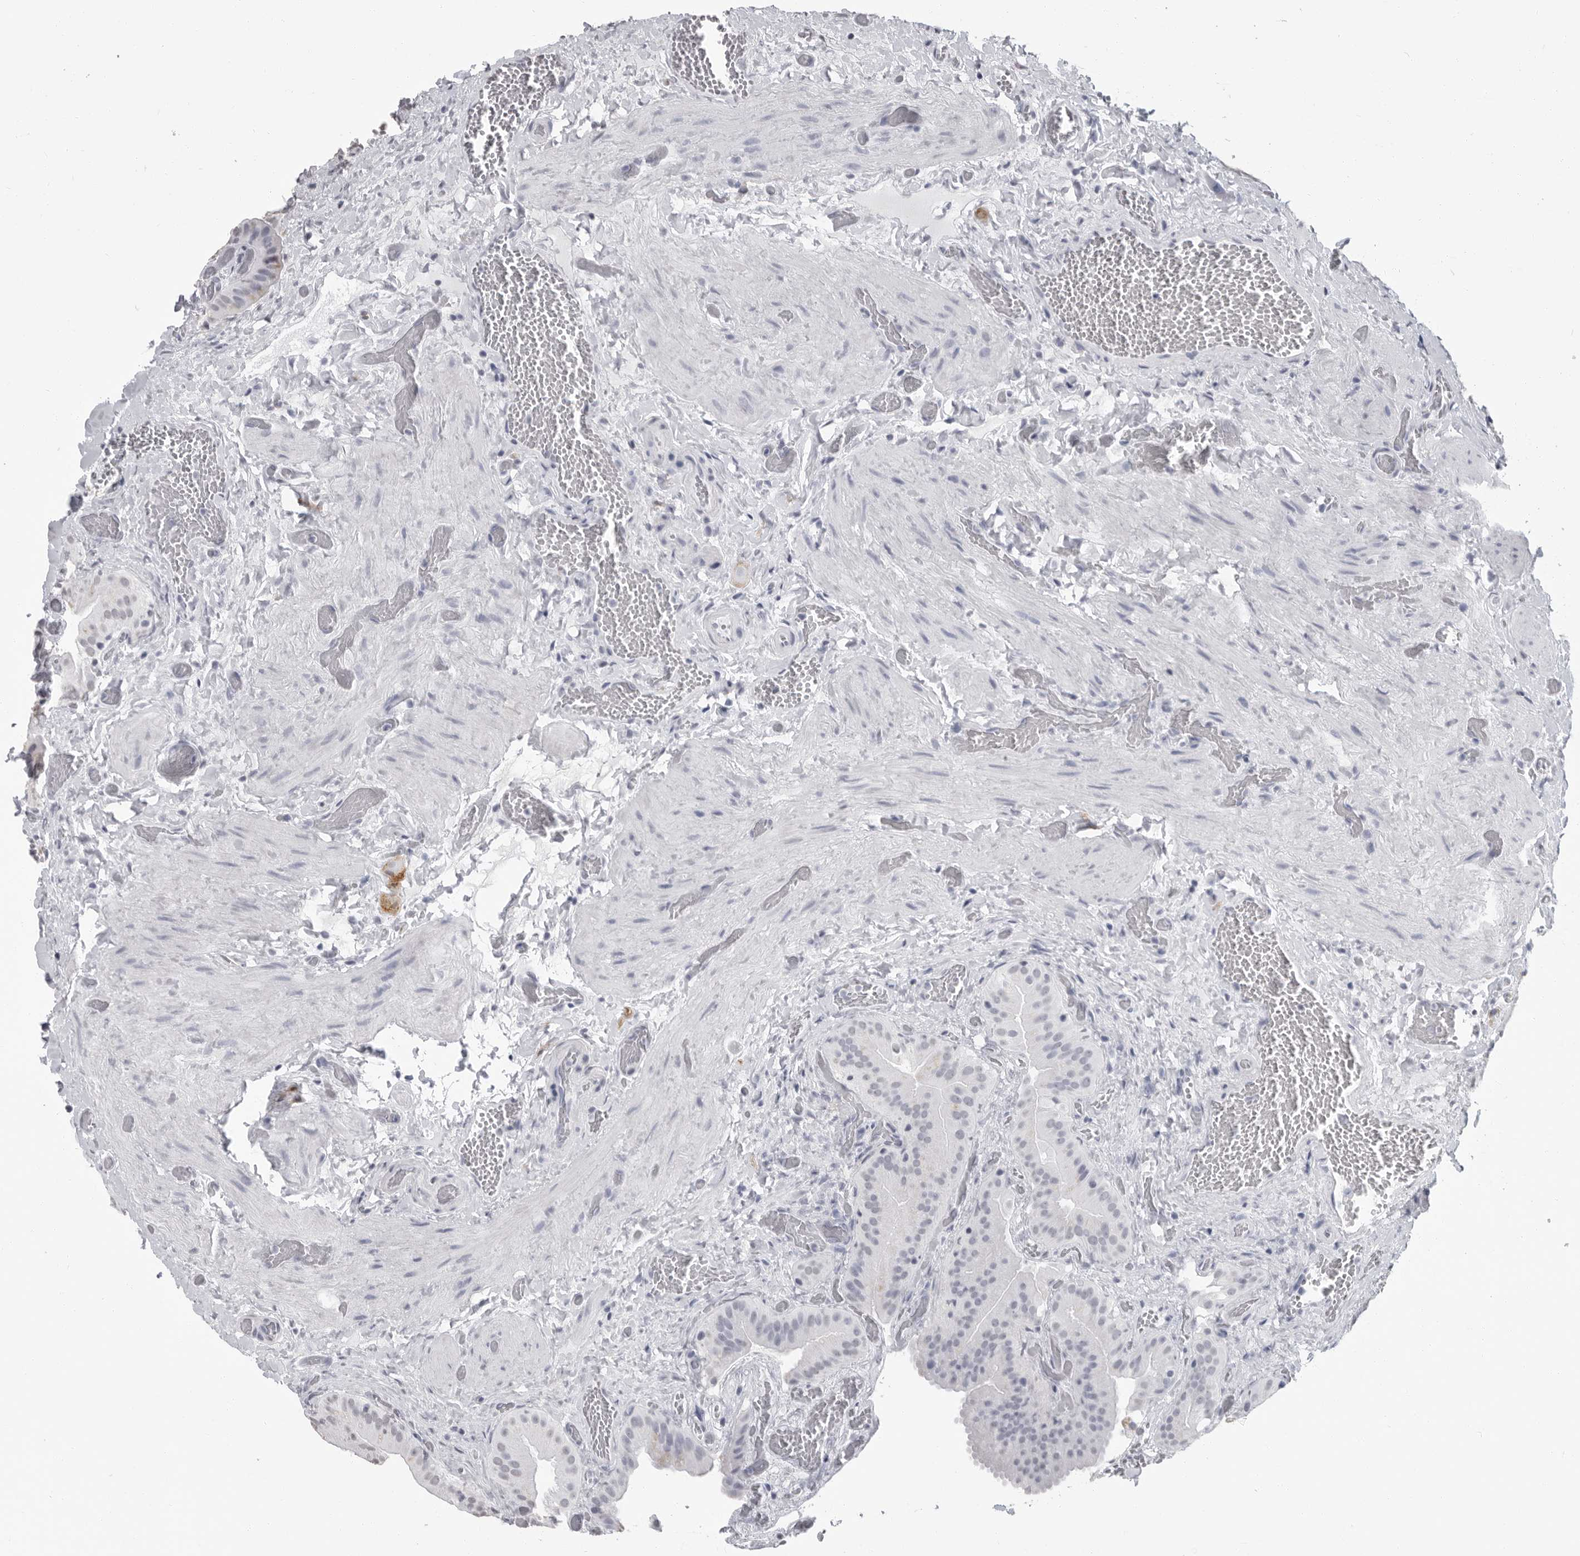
{"staining": {"intensity": "negative", "quantity": "none", "location": "none"}, "tissue": "gallbladder", "cell_type": "Glandular cells", "image_type": "normal", "snomed": [{"axis": "morphology", "description": "Normal tissue, NOS"}, {"axis": "topography", "description": "Gallbladder"}], "caption": "Micrograph shows no protein staining in glandular cells of benign gallbladder. (Stains: DAB (3,3'-diaminobenzidine) immunohistochemistry with hematoxylin counter stain, Microscopy: brightfield microscopy at high magnification).", "gene": "HEPACAM", "patient": {"sex": "female", "age": 64}}